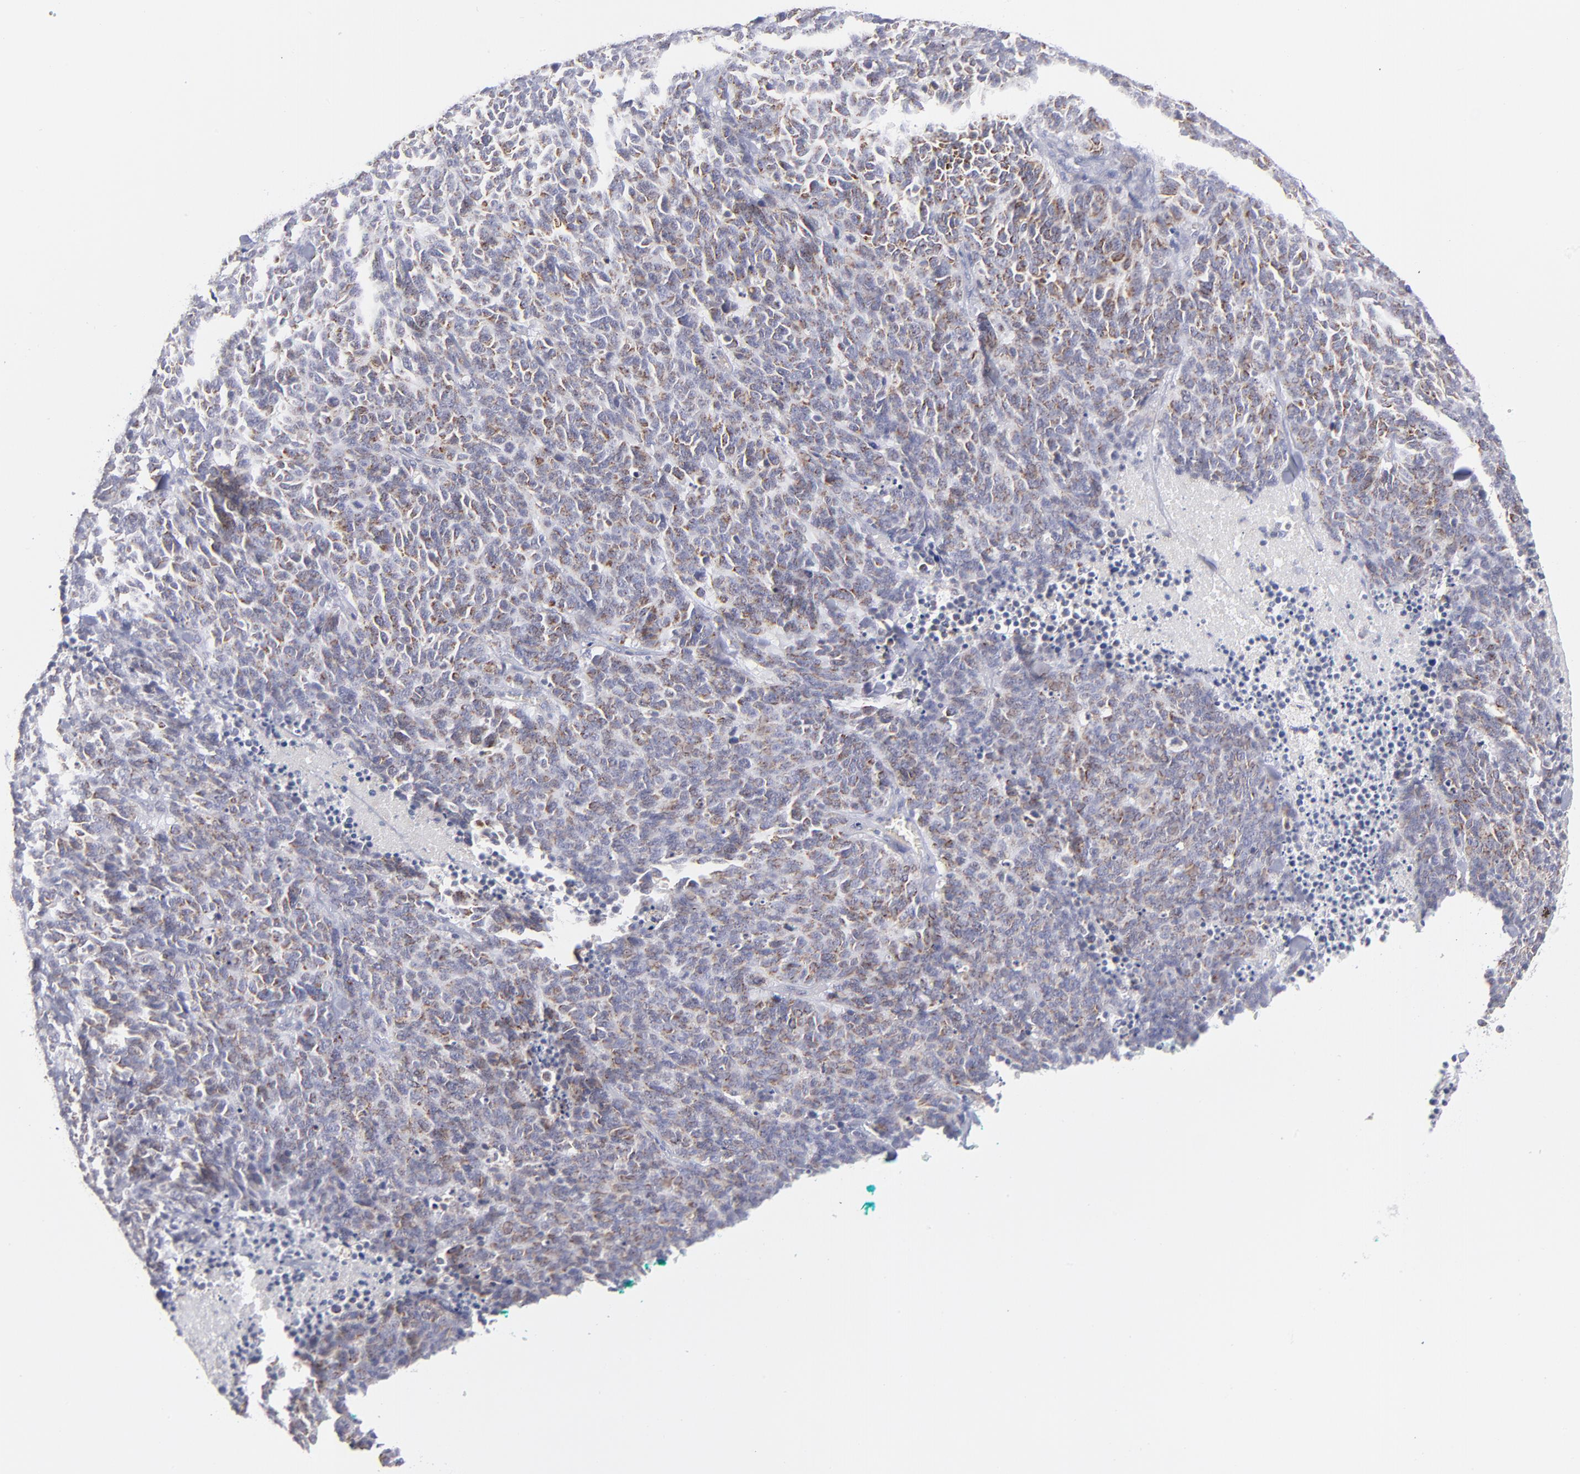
{"staining": {"intensity": "moderate", "quantity": ">75%", "location": "cytoplasmic/membranous"}, "tissue": "lung cancer", "cell_type": "Tumor cells", "image_type": "cancer", "snomed": [{"axis": "morphology", "description": "Neoplasm, malignant, NOS"}, {"axis": "topography", "description": "Lung"}], "caption": "Protein expression by immunohistochemistry displays moderate cytoplasmic/membranous positivity in approximately >75% of tumor cells in neoplasm (malignant) (lung).", "gene": "MTHFD2", "patient": {"sex": "female", "age": 58}}